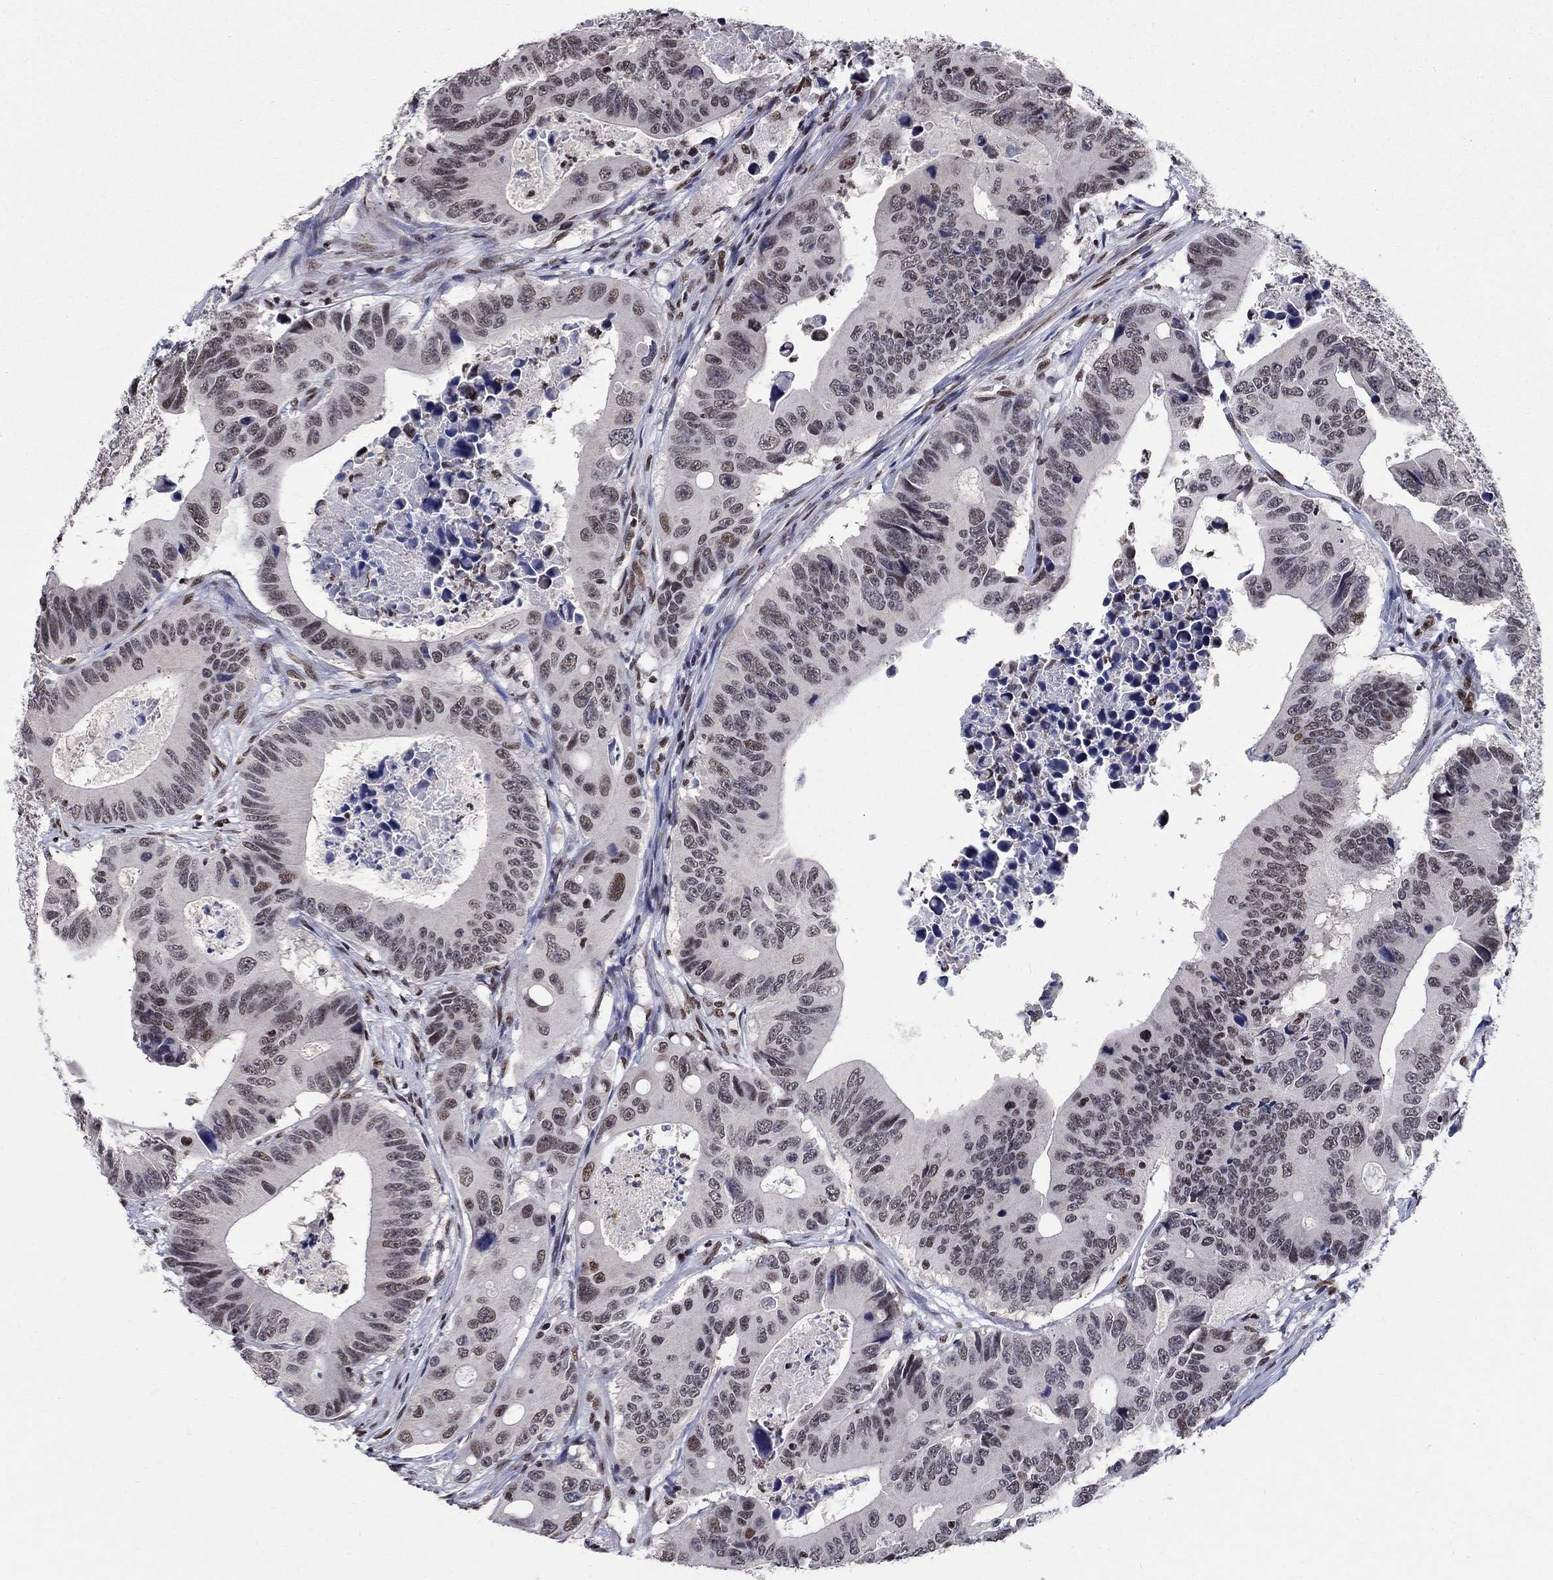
{"staining": {"intensity": "weak", "quantity": "25%-75%", "location": "nuclear"}, "tissue": "colorectal cancer", "cell_type": "Tumor cells", "image_type": "cancer", "snomed": [{"axis": "morphology", "description": "Adenocarcinoma, NOS"}, {"axis": "topography", "description": "Colon"}], "caption": "This image reveals immunohistochemistry (IHC) staining of human colorectal cancer (adenocarcinoma), with low weak nuclear positivity in approximately 25%-75% of tumor cells.", "gene": "FBXO16", "patient": {"sex": "female", "age": 90}}